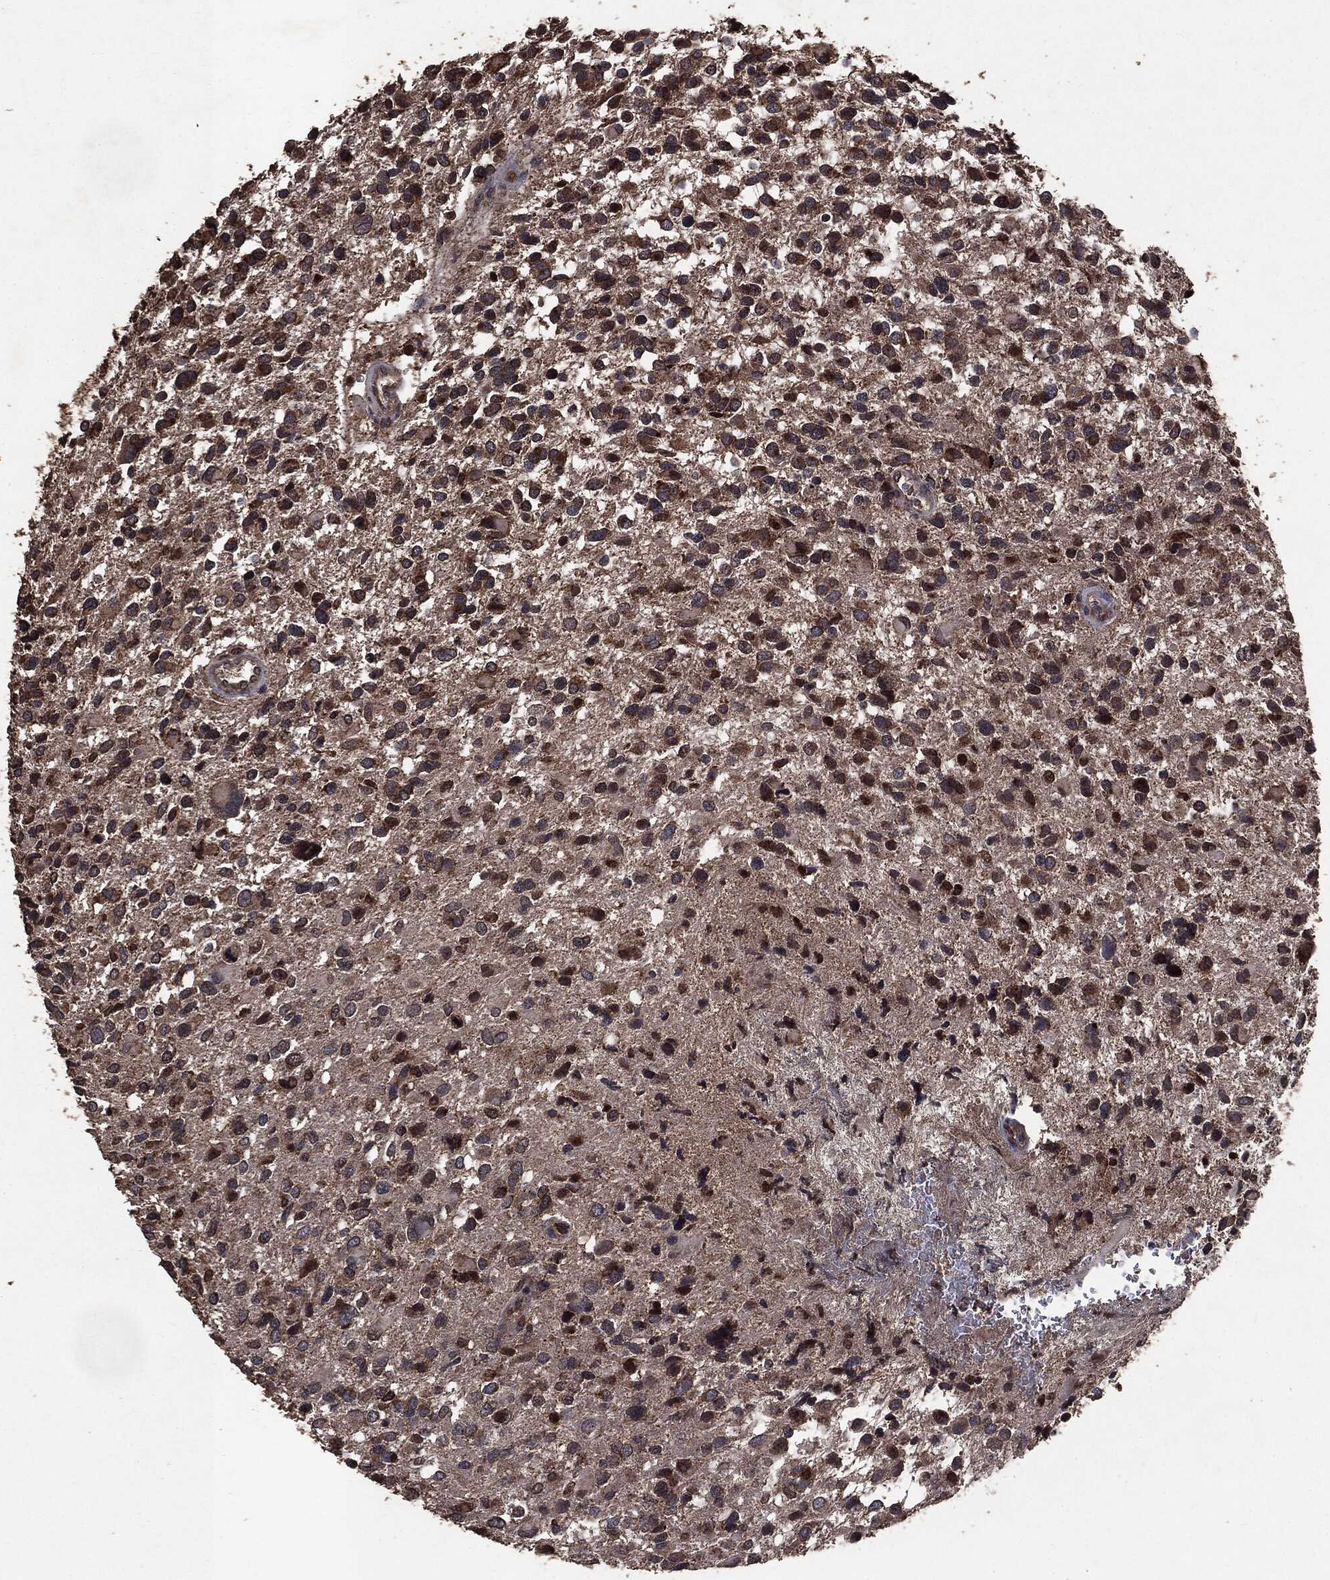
{"staining": {"intensity": "strong", "quantity": "25%-75%", "location": "cytoplasmic/membranous"}, "tissue": "glioma", "cell_type": "Tumor cells", "image_type": "cancer", "snomed": [{"axis": "morphology", "description": "Glioma, malignant, Low grade"}, {"axis": "topography", "description": "Brain"}], "caption": "The photomicrograph shows staining of malignant glioma (low-grade), revealing strong cytoplasmic/membranous protein positivity (brown color) within tumor cells.", "gene": "PPP6R2", "patient": {"sex": "female", "age": 32}}